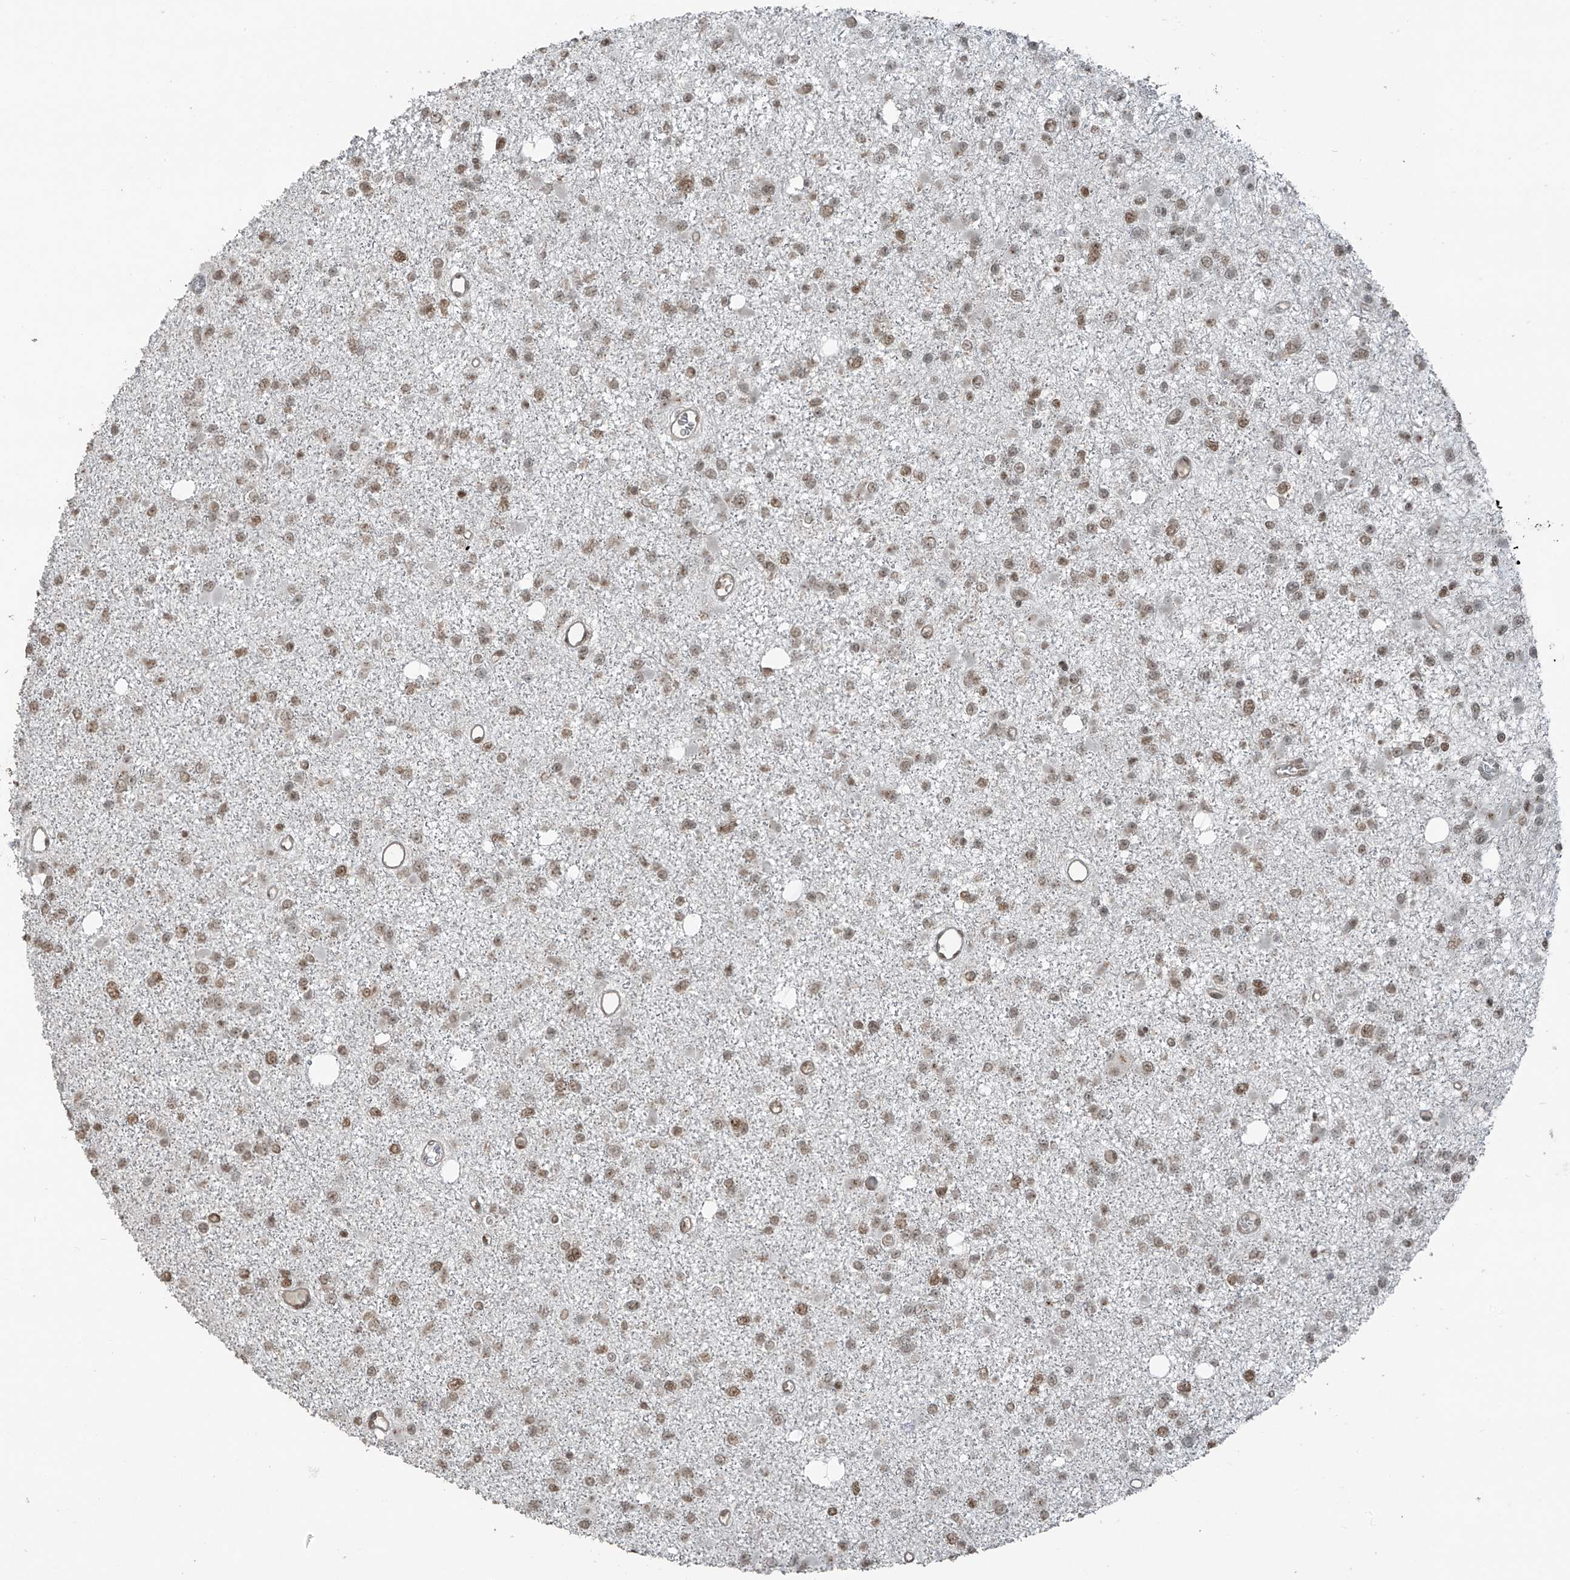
{"staining": {"intensity": "weak", "quantity": ">75%", "location": "nuclear"}, "tissue": "glioma", "cell_type": "Tumor cells", "image_type": "cancer", "snomed": [{"axis": "morphology", "description": "Glioma, malignant, Low grade"}, {"axis": "topography", "description": "Brain"}], "caption": "Protein staining shows weak nuclear staining in approximately >75% of tumor cells in glioma.", "gene": "PCNP", "patient": {"sex": "female", "age": 22}}